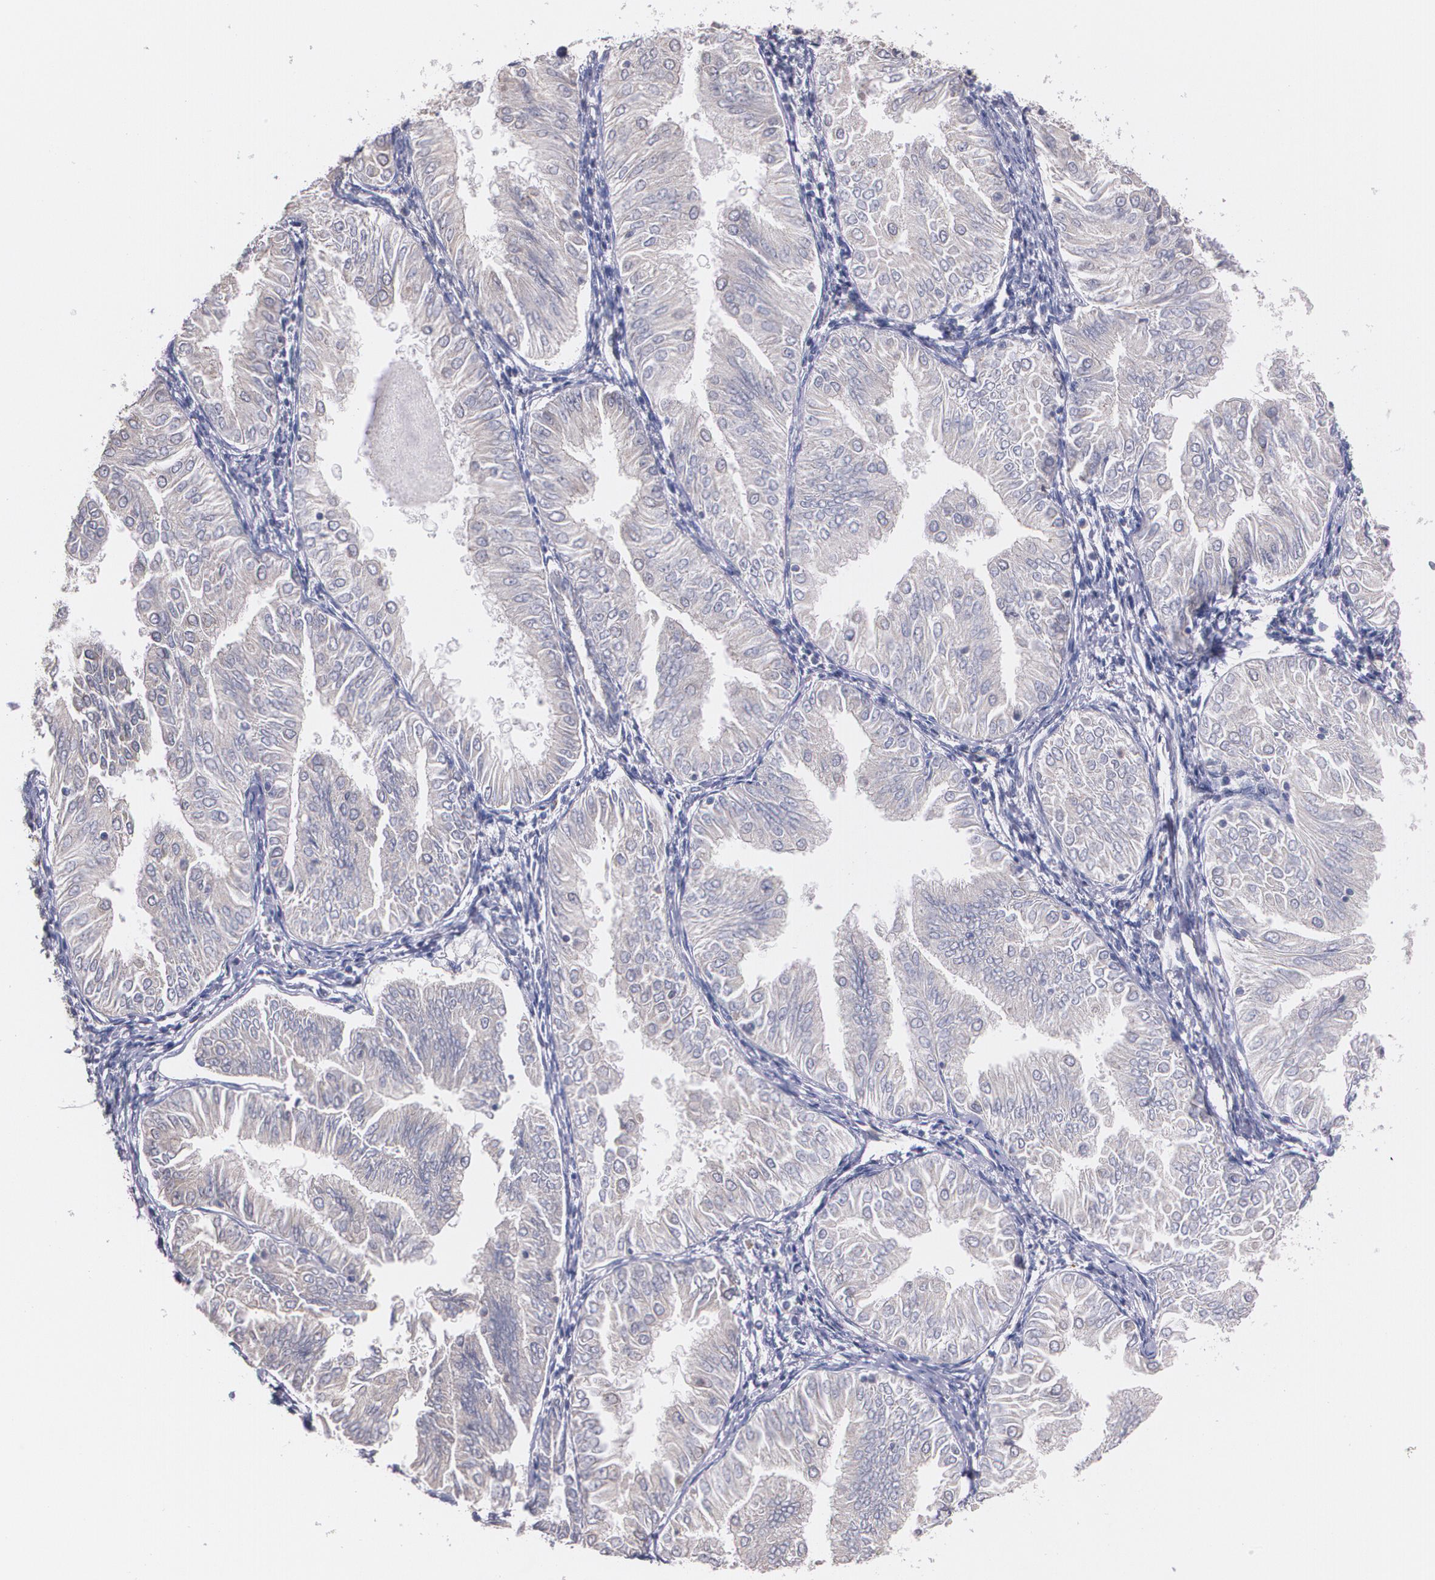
{"staining": {"intensity": "weak", "quantity": "25%-75%", "location": "cytoplasmic/membranous"}, "tissue": "endometrial cancer", "cell_type": "Tumor cells", "image_type": "cancer", "snomed": [{"axis": "morphology", "description": "Adenocarcinoma, NOS"}, {"axis": "topography", "description": "Endometrium"}], "caption": "Immunohistochemistry (IHC) photomicrograph of neoplastic tissue: endometrial adenocarcinoma stained using immunohistochemistry demonstrates low levels of weak protein expression localized specifically in the cytoplasmic/membranous of tumor cells, appearing as a cytoplasmic/membranous brown color.", "gene": "AMBP", "patient": {"sex": "female", "age": 53}}